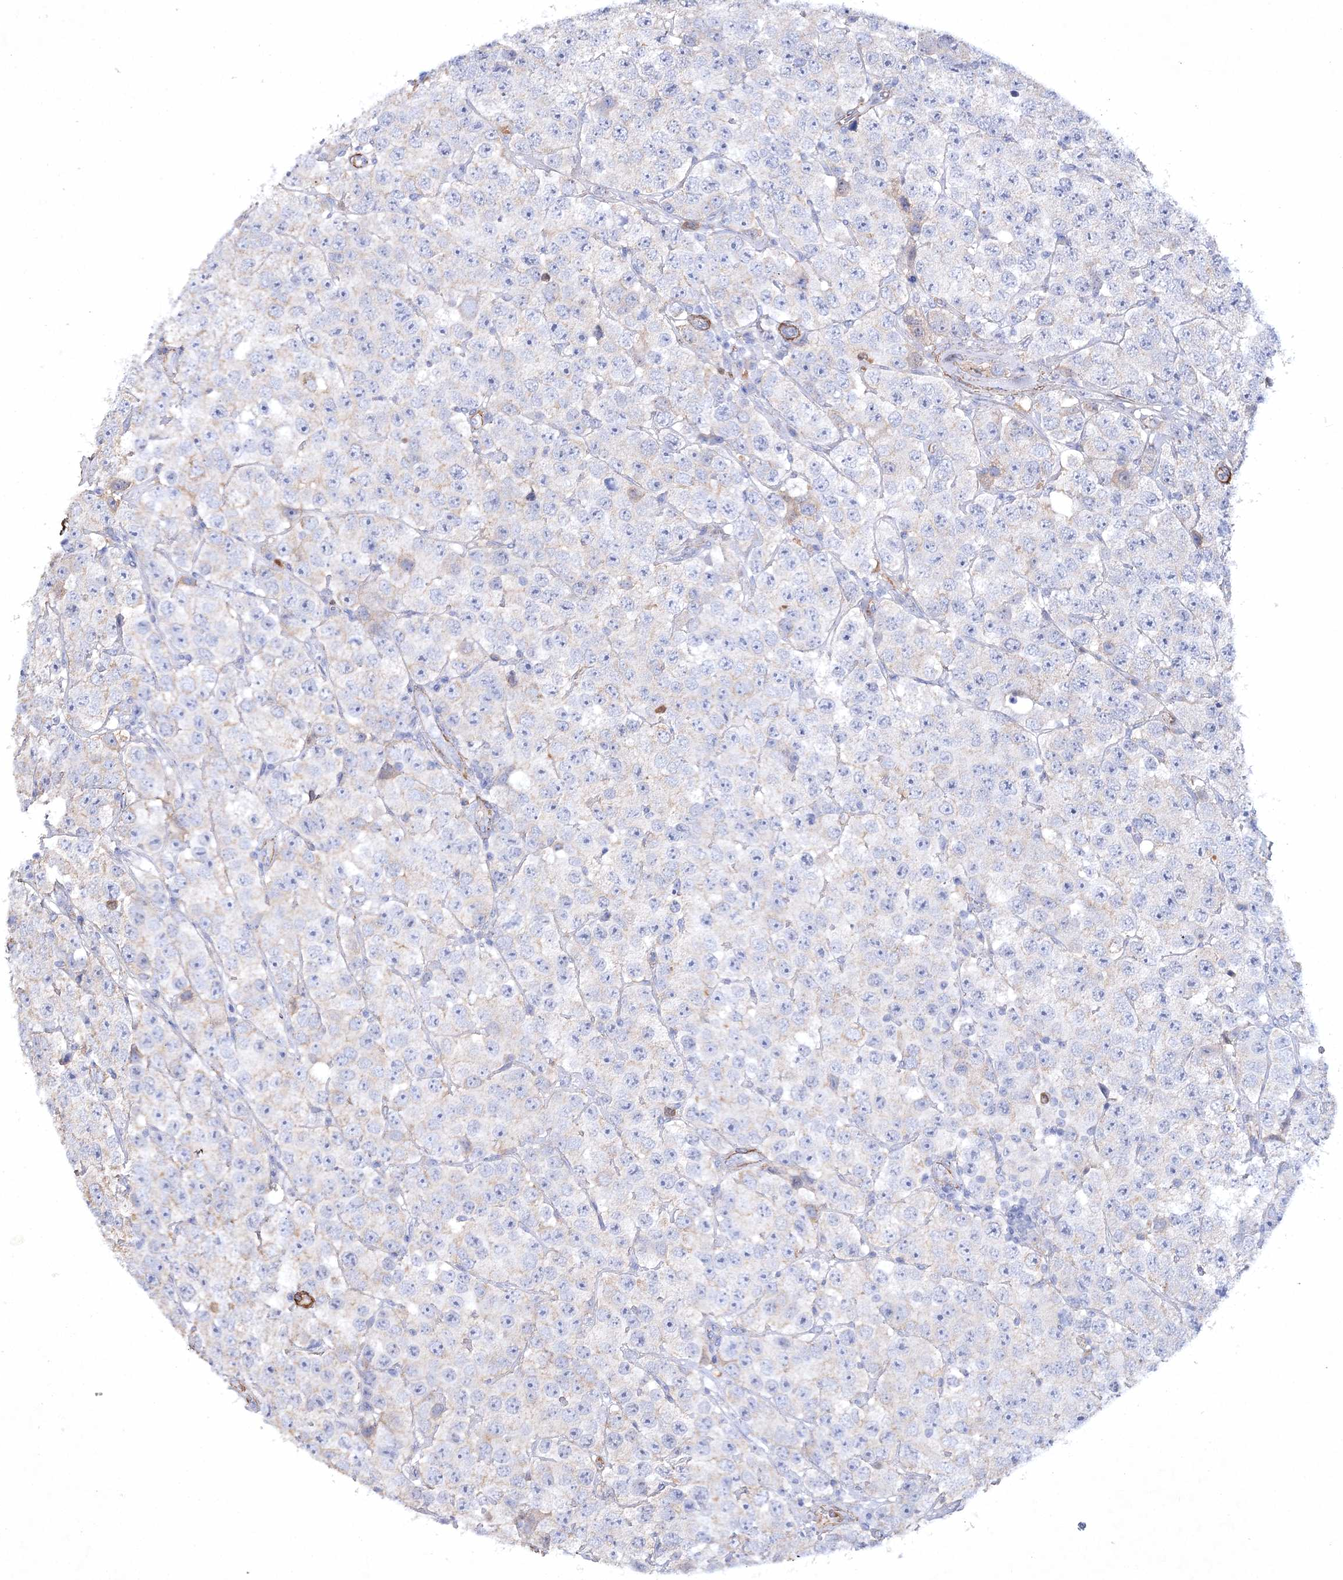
{"staining": {"intensity": "negative", "quantity": "none", "location": "none"}, "tissue": "testis cancer", "cell_type": "Tumor cells", "image_type": "cancer", "snomed": [{"axis": "morphology", "description": "Seminoma, NOS"}, {"axis": "topography", "description": "Testis"}], "caption": "A histopathology image of human testis seminoma is negative for staining in tumor cells. Brightfield microscopy of IHC stained with DAB (brown) and hematoxylin (blue), captured at high magnification.", "gene": "RTN2", "patient": {"sex": "male", "age": 28}}